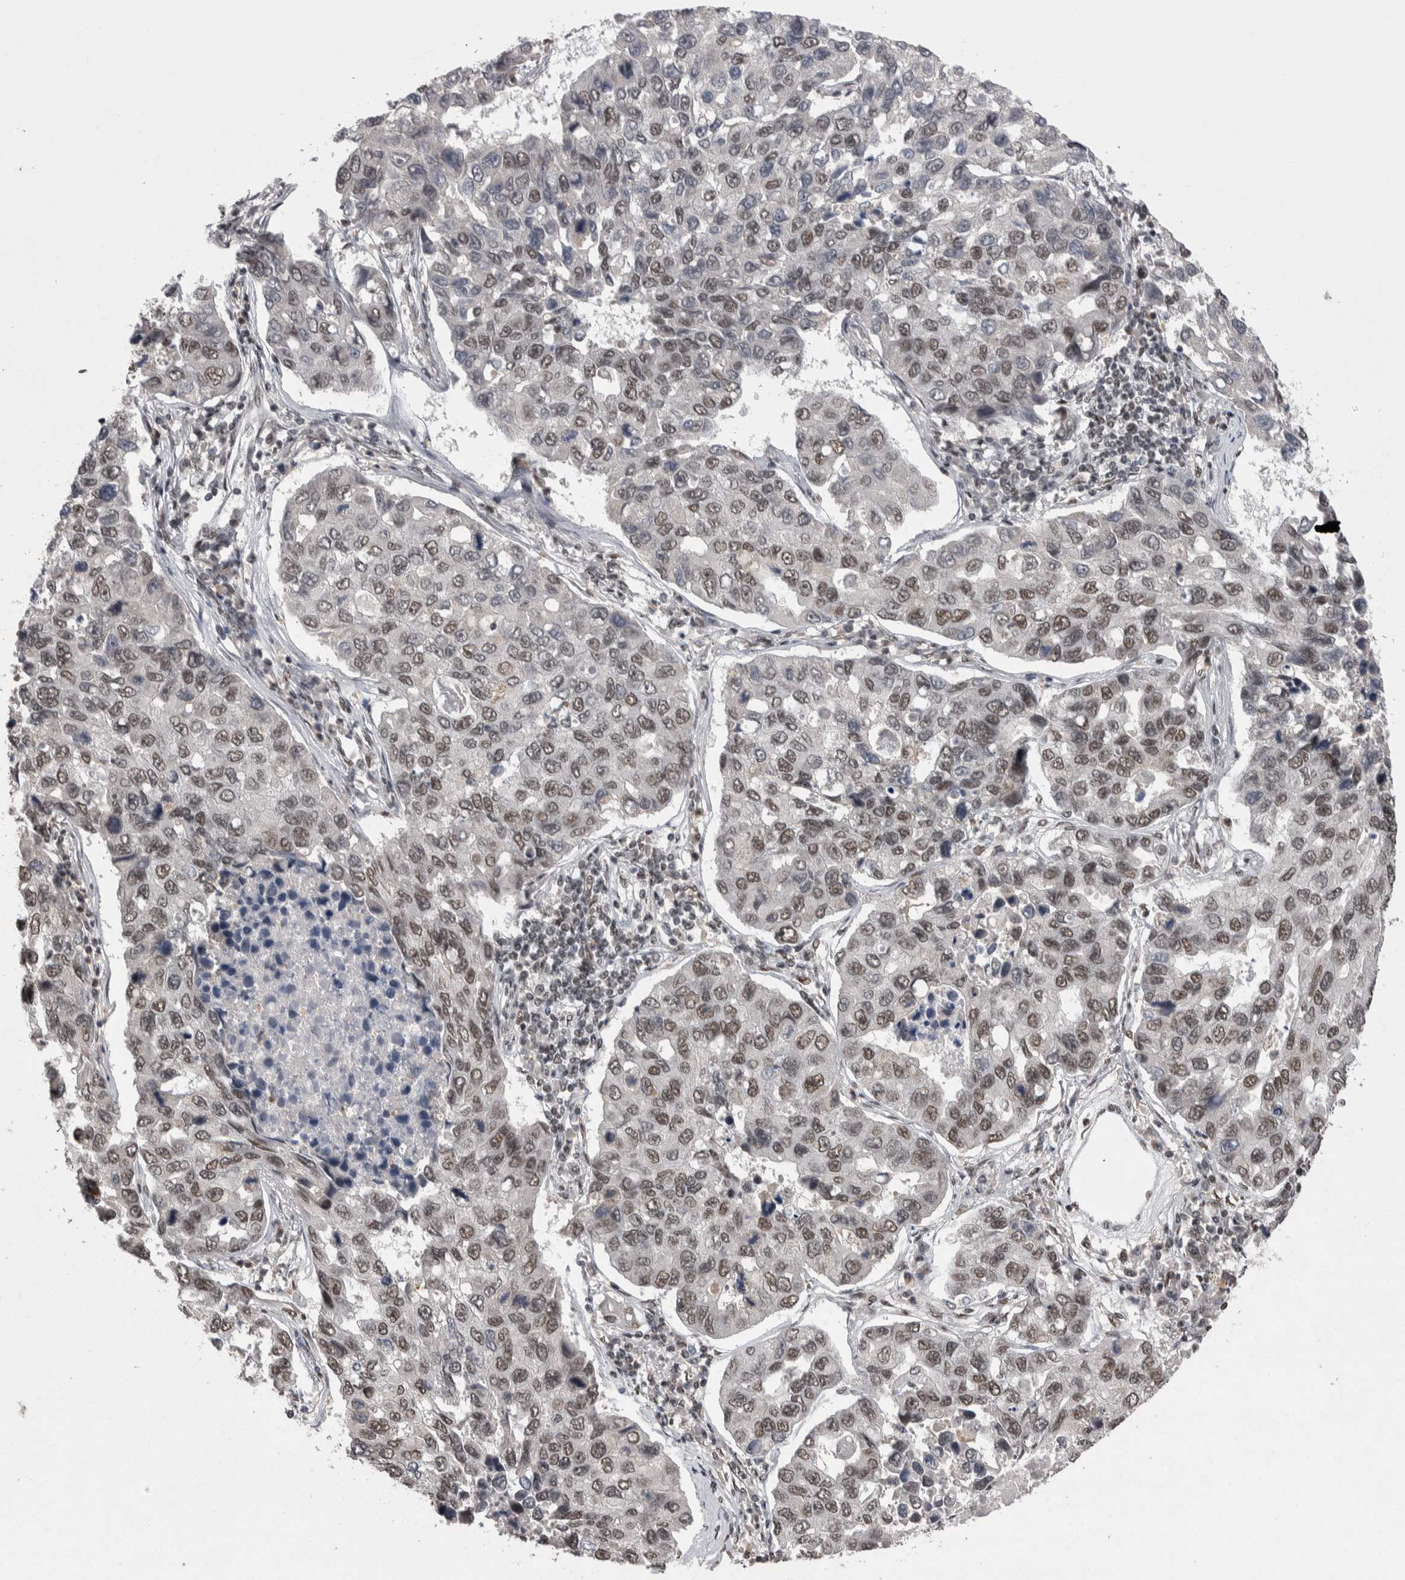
{"staining": {"intensity": "moderate", "quantity": ">75%", "location": "nuclear"}, "tissue": "lung cancer", "cell_type": "Tumor cells", "image_type": "cancer", "snomed": [{"axis": "morphology", "description": "Adenocarcinoma, NOS"}, {"axis": "topography", "description": "Lung"}], "caption": "Human adenocarcinoma (lung) stained with a protein marker displays moderate staining in tumor cells.", "gene": "DMTF1", "patient": {"sex": "male", "age": 64}}